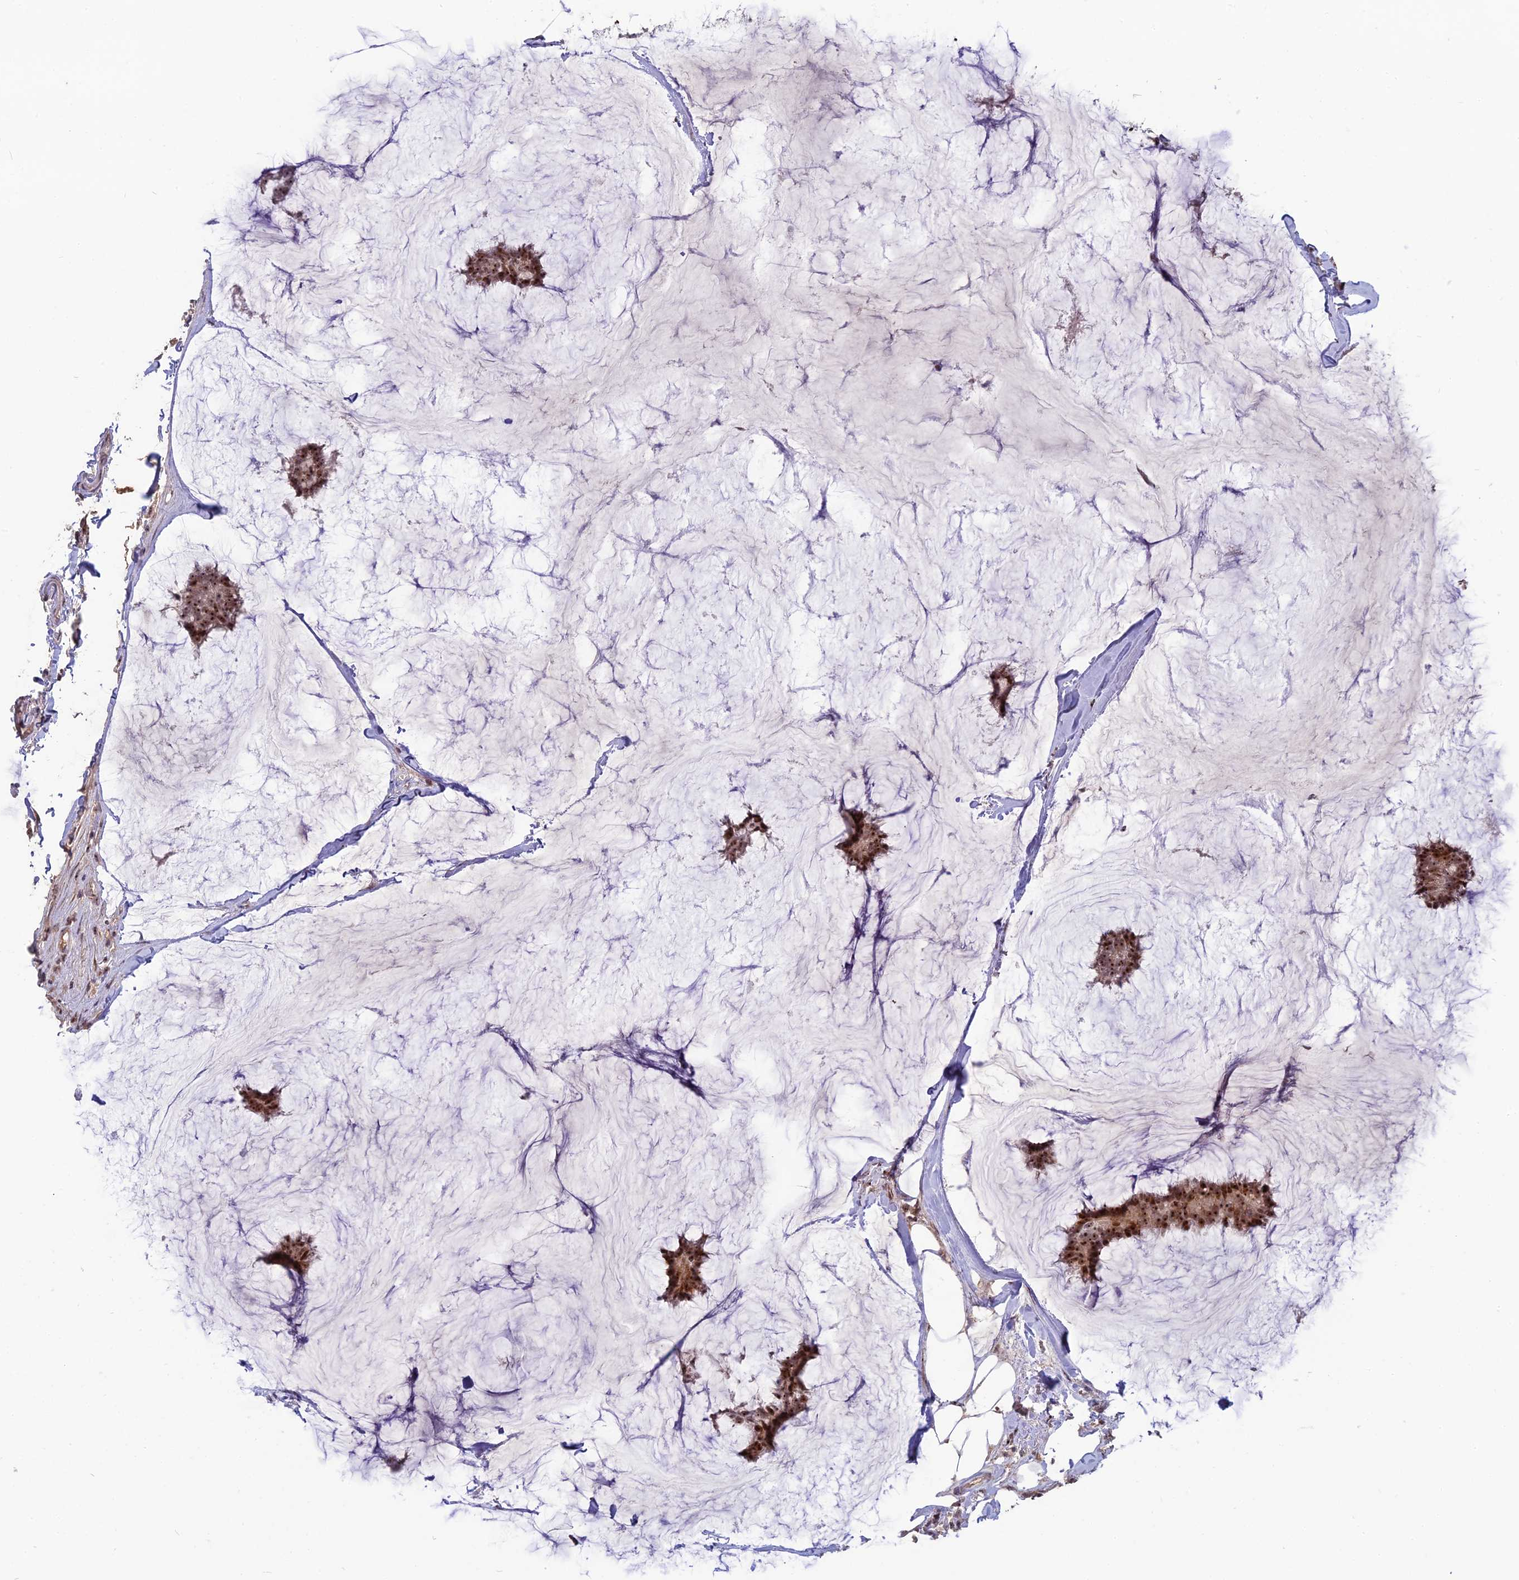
{"staining": {"intensity": "strong", "quantity": ">75%", "location": "nuclear"}, "tissue": "breast cancer", "cell_type": "Tumor cells", "image_type": "cancer", "snomed": [{"axis": "morphology", "description": "Duct carcinoma"}, {"axis": "topography", "description": "Breast"}], "caption": "A high amount of strong nuclear expression is present in approximately >75% of tumor cells in breast invasive ductal carcinoma tissue.", "gene": "FAM131A", "patient": {"sex": "female", "age": 93}}